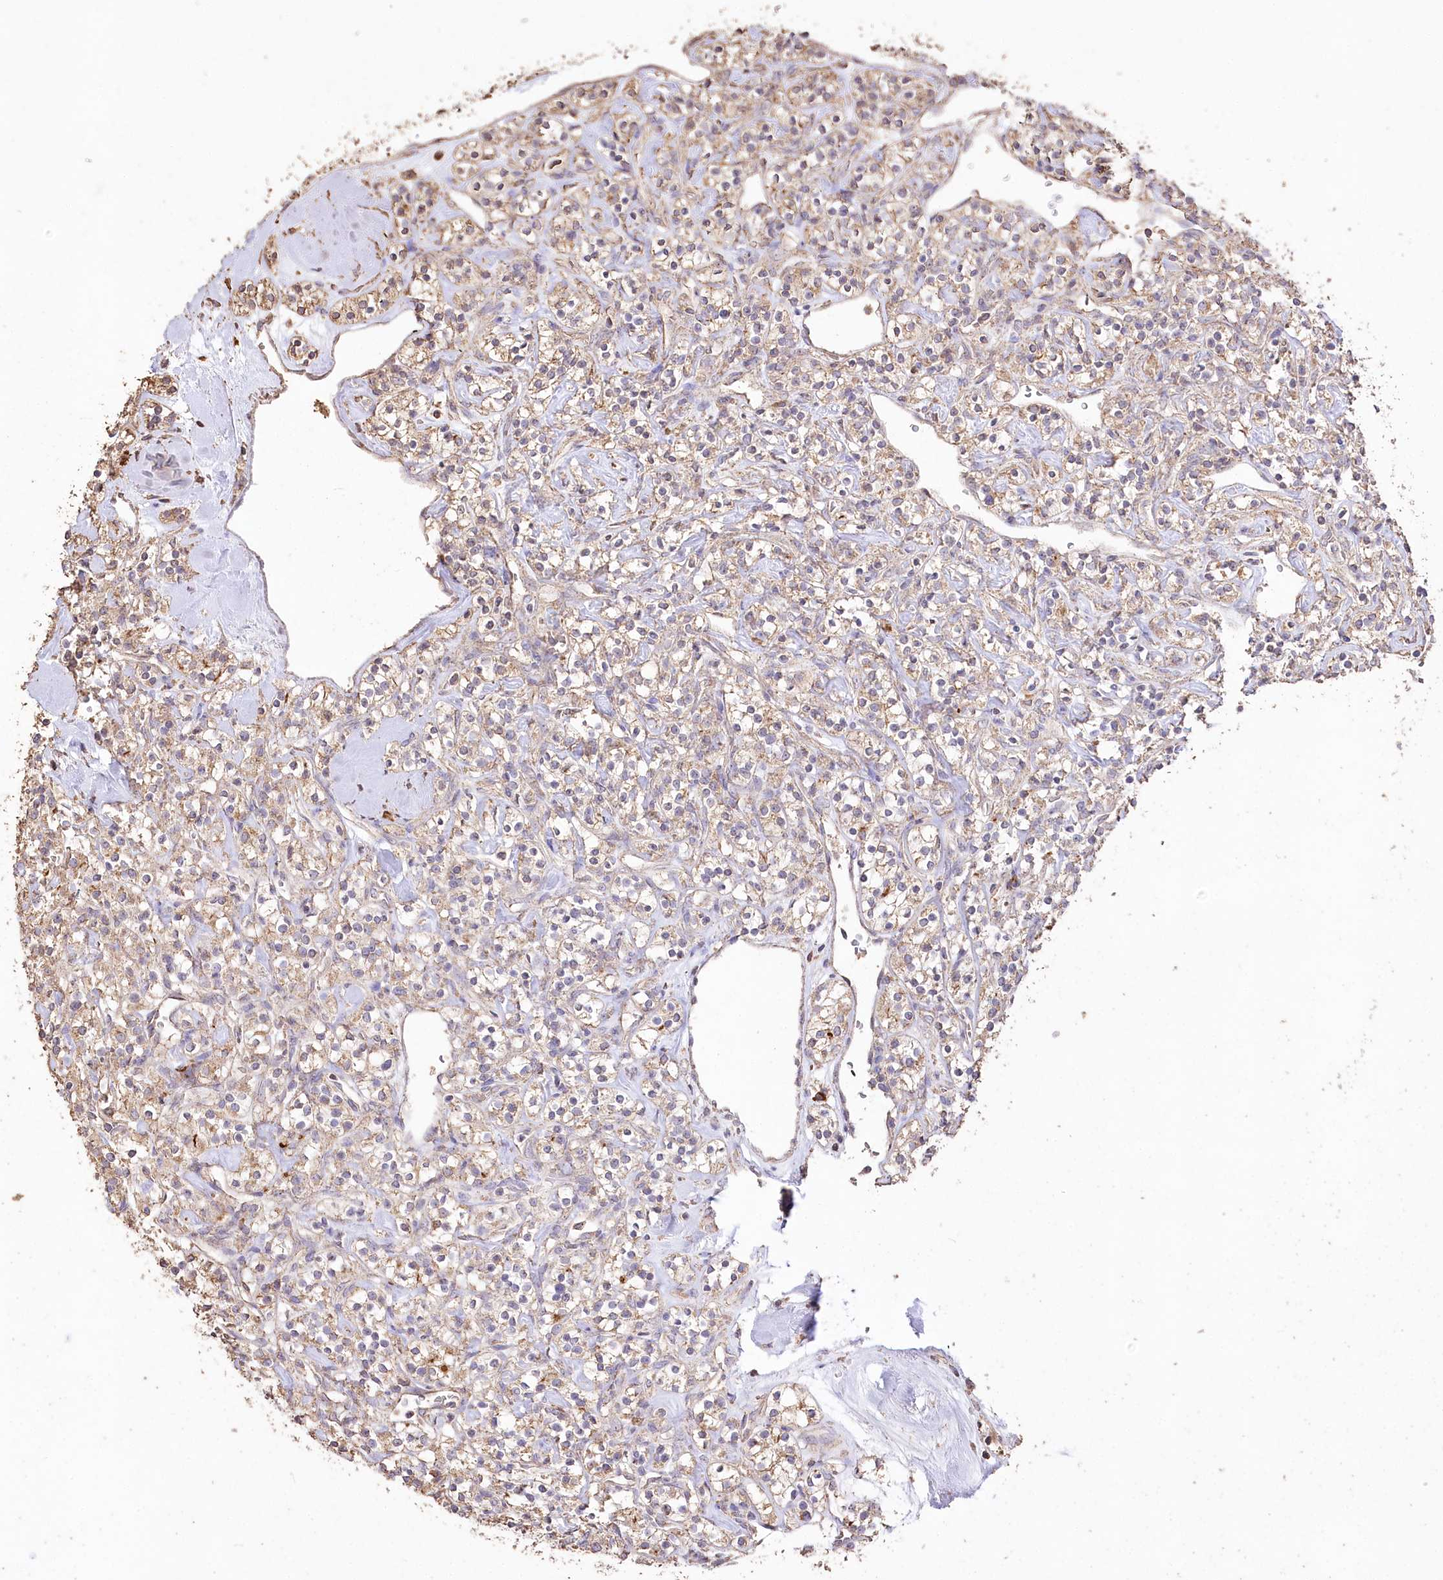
{"staining": {"intensity": "weak", "quantity": ">75%", "location": "cytoplasmic/membranous"}, "tissue": "renal cancer", "cell_type": "Tumor cells", "image_type": "cancer", "snomed": [{"axis": "morphology", "description": "Adenocarcinoma, NOS"}, {"axis": "topography", "description": "Kidney"}], "caption": "Human renal adenocarcinoma stained for a protein (brown) demonstrates weak cytoplasmic/membranous positive expression in about >75% of tumor cells.", "gene": "IREB2", "patient": {"sex": "male", "age": 77}}